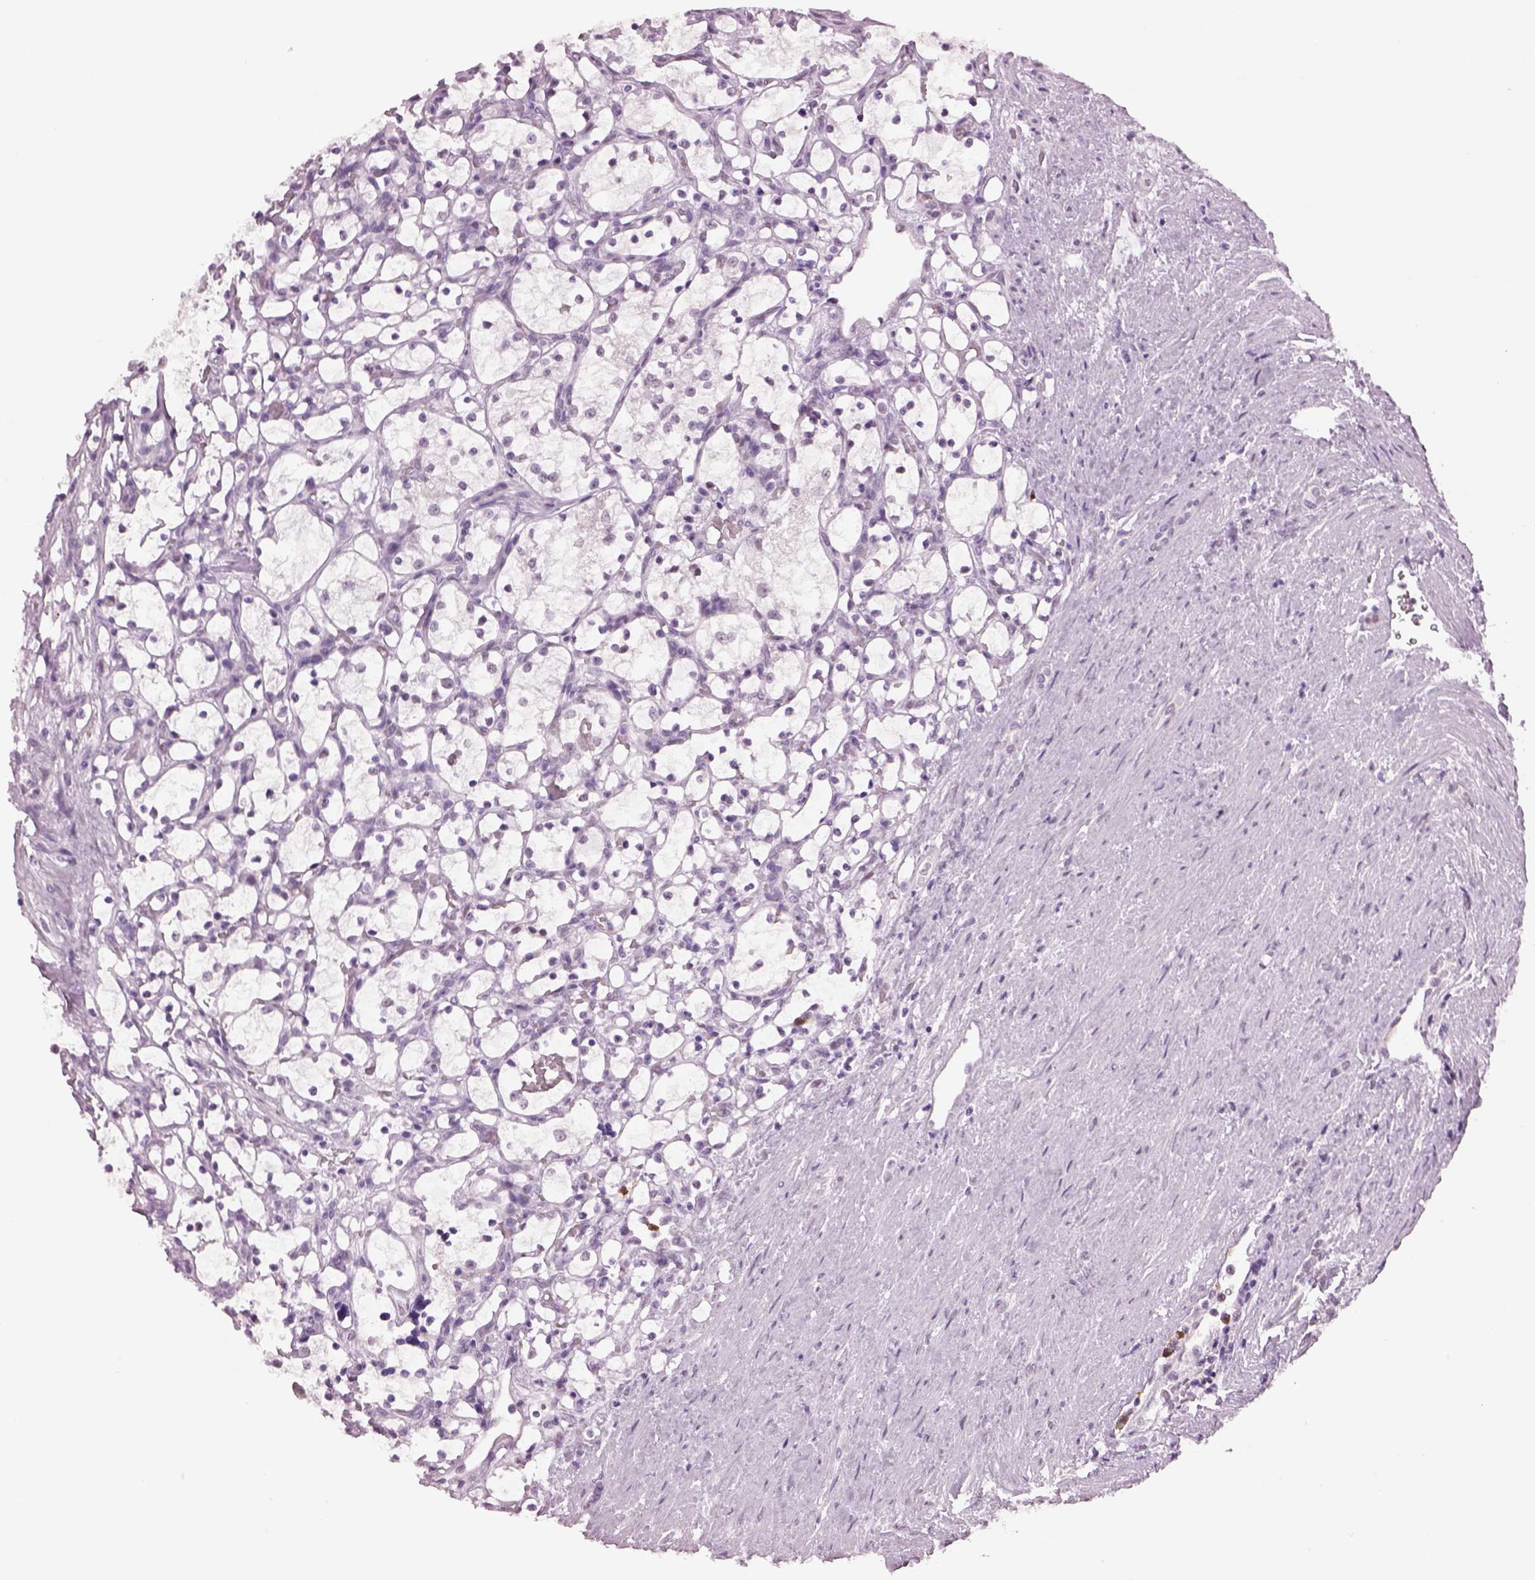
{"staining": {"intensity": "negative", "quantity": "none", "location": "none"}, "tissue": "renal cancer", "cell_type": "Tumor cells", "image_type": "cancer", "snomed": [{"axis": "morphology", "description": "Adenocarcinoma, NOS"}, {"axis": "topography", "description": "Kidney"}], "caption": "A histopathology image of human adenocarcinoma (renal) is negative for staining in tumor cells.", "gene": "ACOD1", "patient": {"sex": "female", "age": 69}}